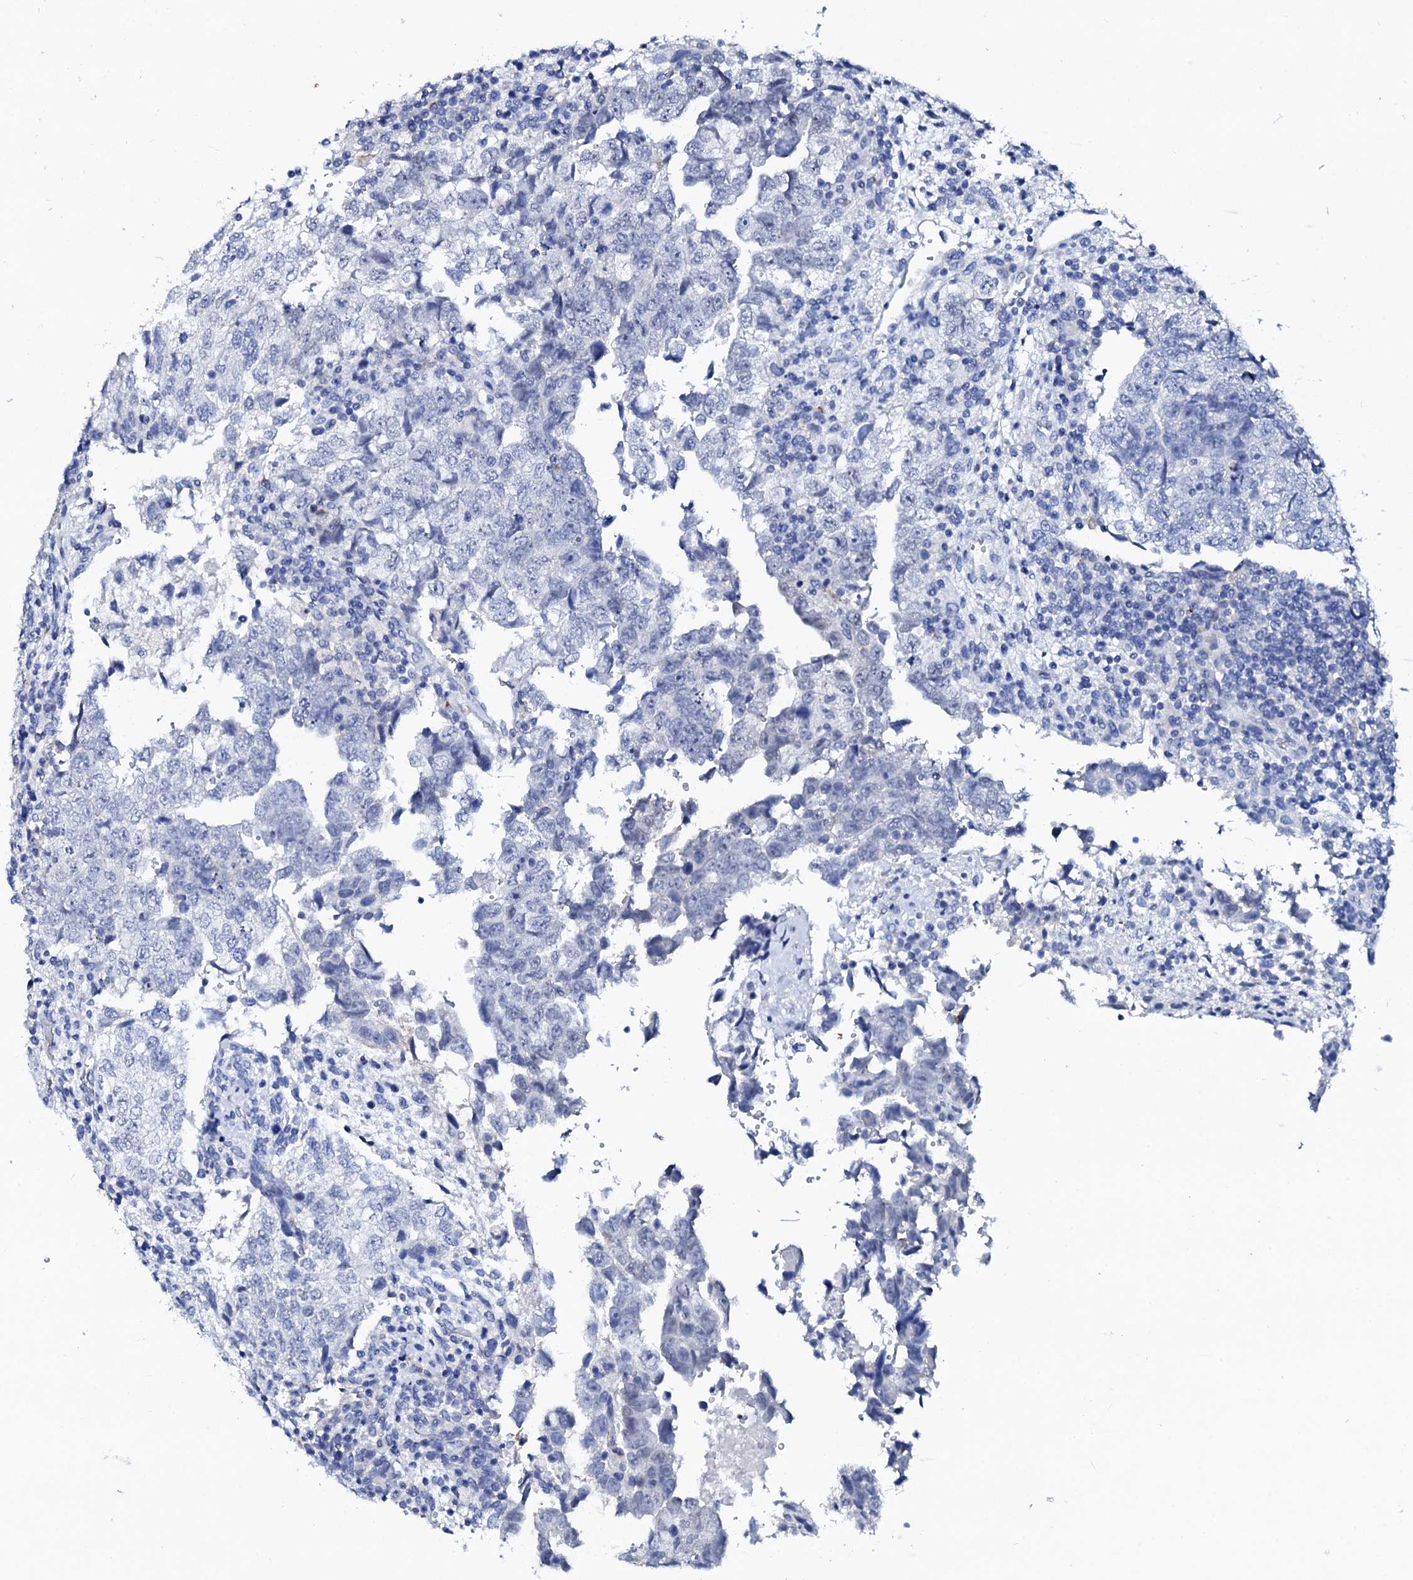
{"staining": {"intensity": "negative", "quantity": "none", "location": "none"}, "tissue": "testis cancer", "cell_type": "Tumor cells", "image_type": "cancer", "snomed": [{"axis": "morphology", "description": "Carcinoma, Embryonal, NOS"}, {"axis": "topography", "description": "Testis"}], "caption": "This is an IHC micrograph of human embryonal carcinoma (testis). There is no expression in tumor cells.", "gene": "GLB1L3", "patient": {"sex": "male", "age": 37}}